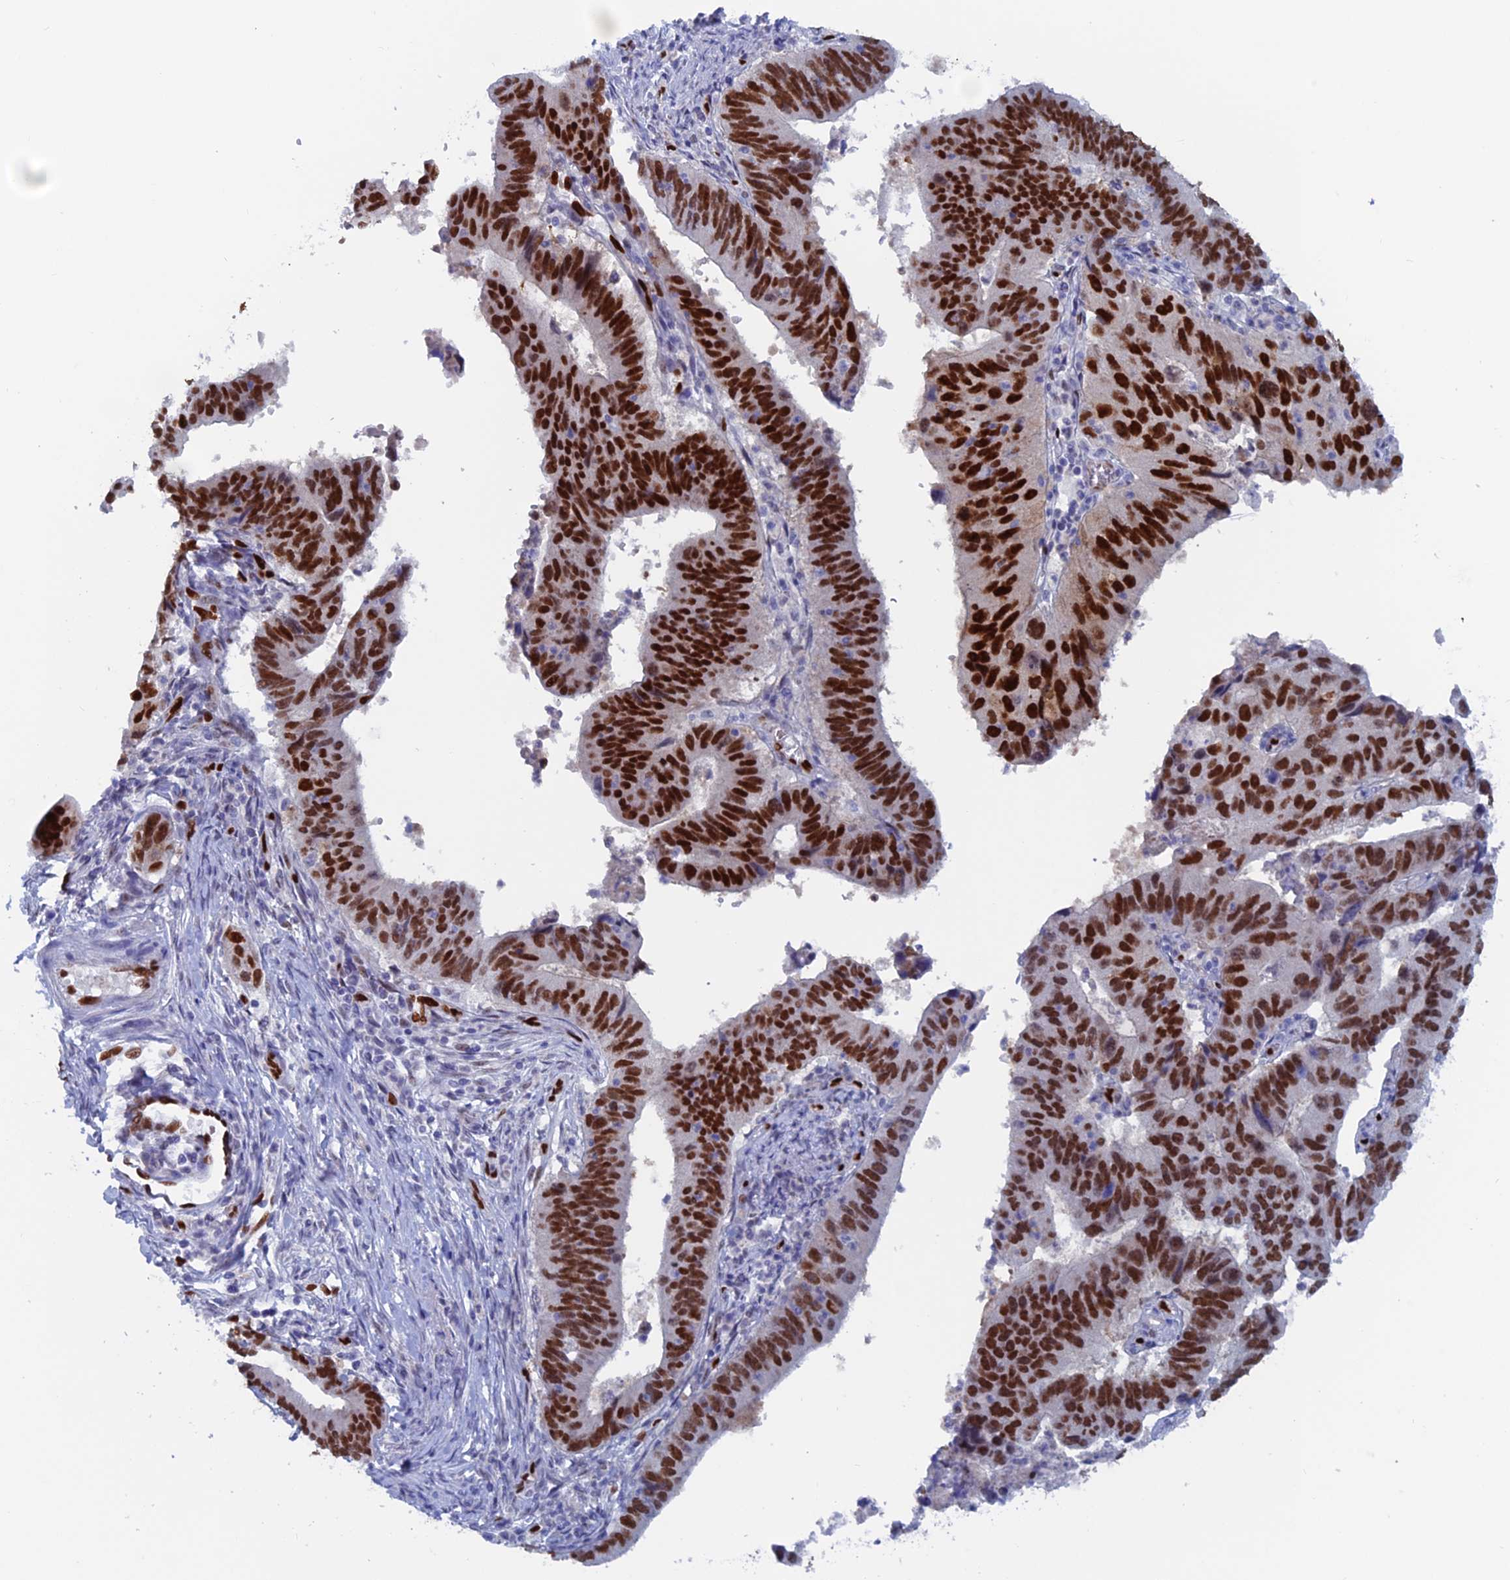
{"staining": {"intensity": "strong", "quantity": ">75%", "location": "nuclear"}, "tissue": "stomach cancer", "cell_type": "Tumor cells", "image_type": "cancer", "snomed": [{"axis": "morphology", "description": "Adenocarcinoma, NOS"}, {"axis": "topography", "description": "Stomach"}], "caption": "Immunohistochemistry histopathology image of neoplastic tissue: human stomach cancer stained using immunohistochemistry reveals high levels of strong protein expression localized specifically in the nuclear of tumor cells, appearing as a nuclear brown color.", "gene": "NOL4L", "patient": {"sex": "male", "age": 59}}